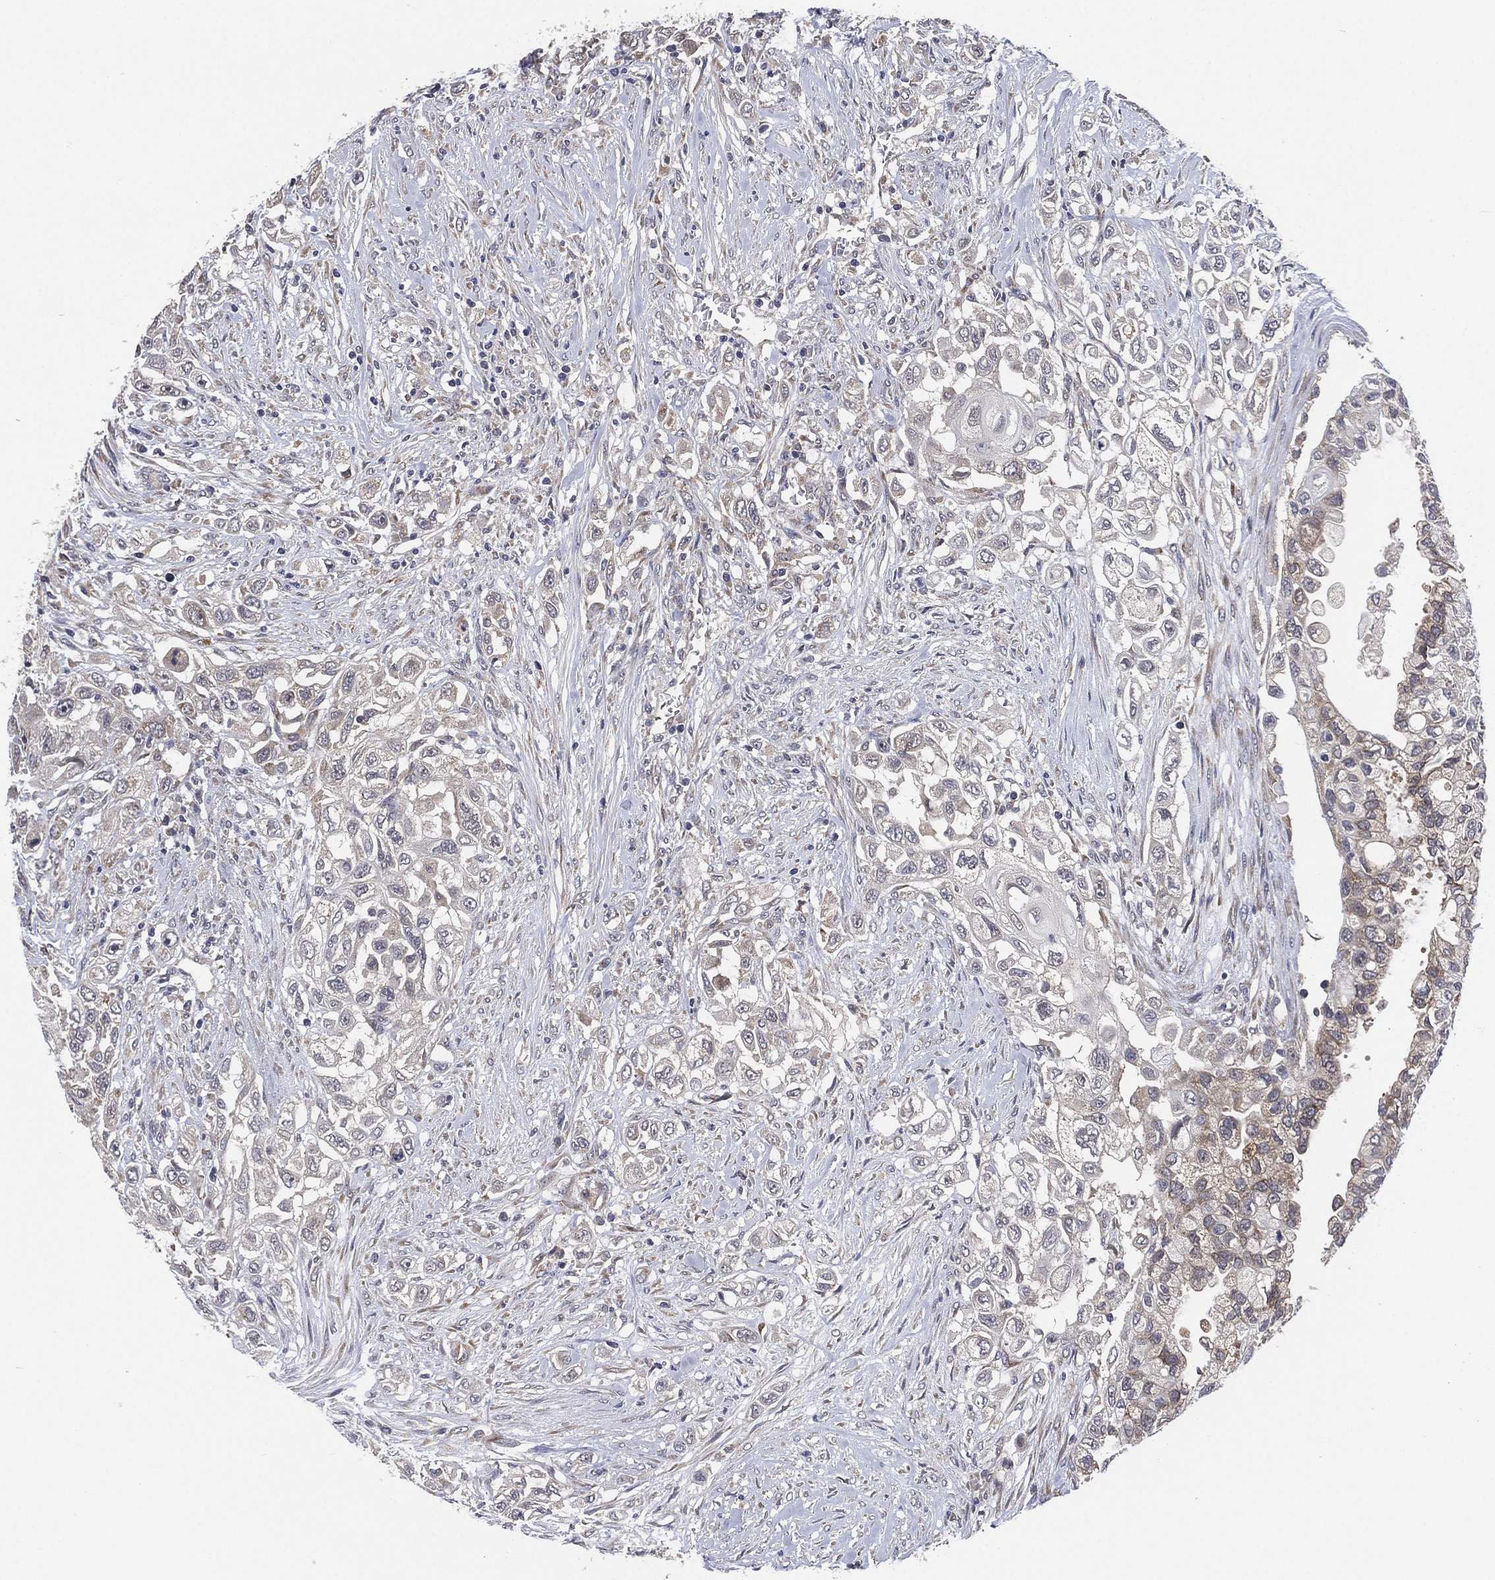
{"staining": {"intensity": "negative", "quantity": "none", "location": "none"}, "tissue": "urothelial cancer", "cell_type": "Tumor cells", "image_type": "cancer", "snomed": [{"axis": "morphology", "description": "Urothelial carcinoma, High grade"}, {"axis": "topography", "description": "Urinary bladder"}], "caption": "Immunohistochemistry (IHC) of urothelial cancer demonstrates no positivity in tumor cells.", "gene": "SELENOO", "patient": {"sex": "female", "age": 56}}